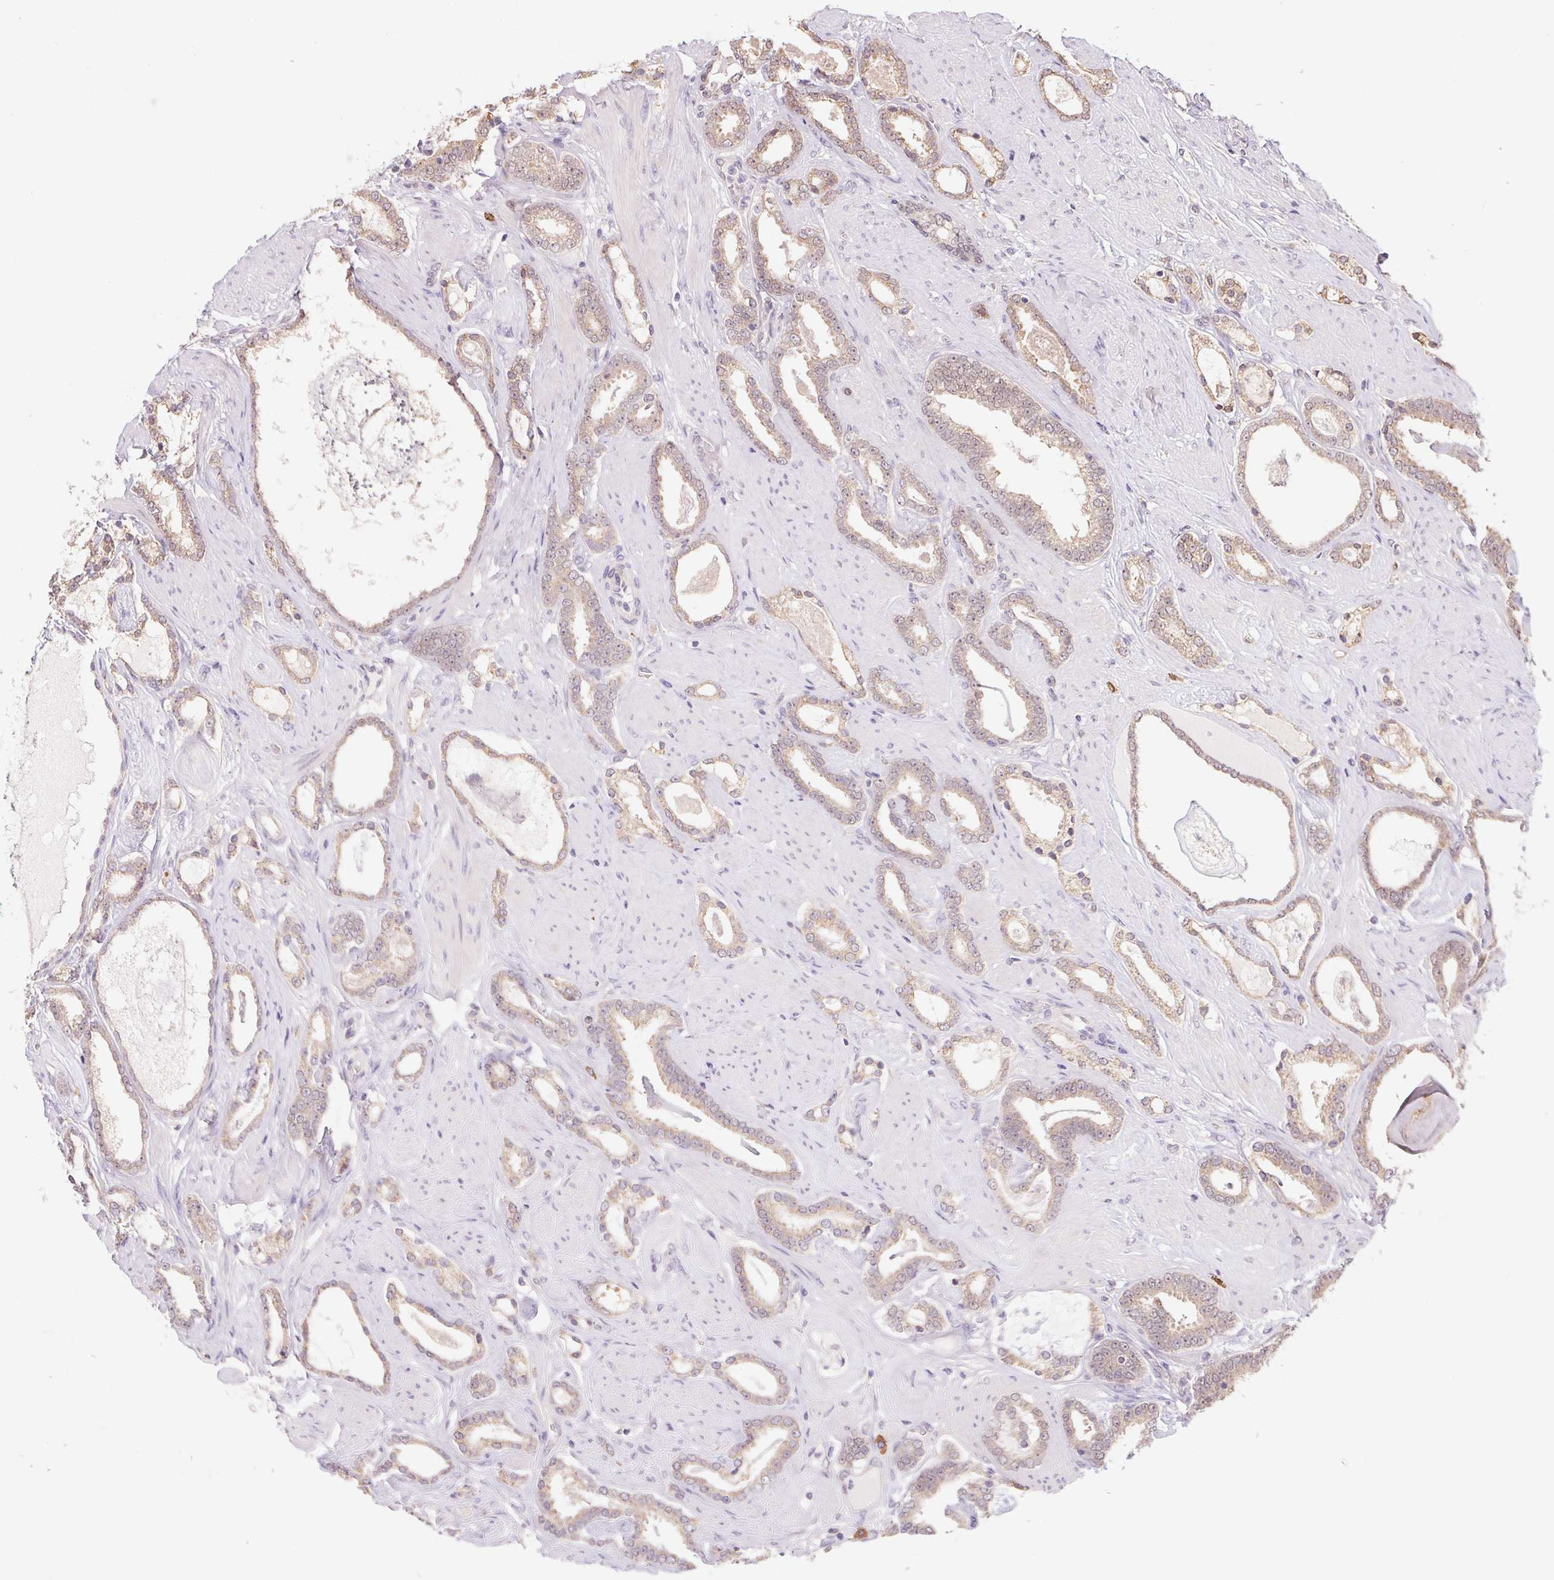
{"staining": {"intensity": "negative", "quantity": "none", "location": "none"}, "tissue": "prostate cancer", "cell_type": "Tumor cells", "image_type": "cancer", "snomed": [{"axis": "morphology", "description": "Adenocarcinoma, High grade"}, {"axis": "topography", "description": "Prostate"}], "caption": "Protein analysis of prostate cancer (high-grade adenocarcinoma) exhibits no significant positivity in tumor cells.", "gene": "RRM1", "patient": {"sex": "male", "age": 63}}